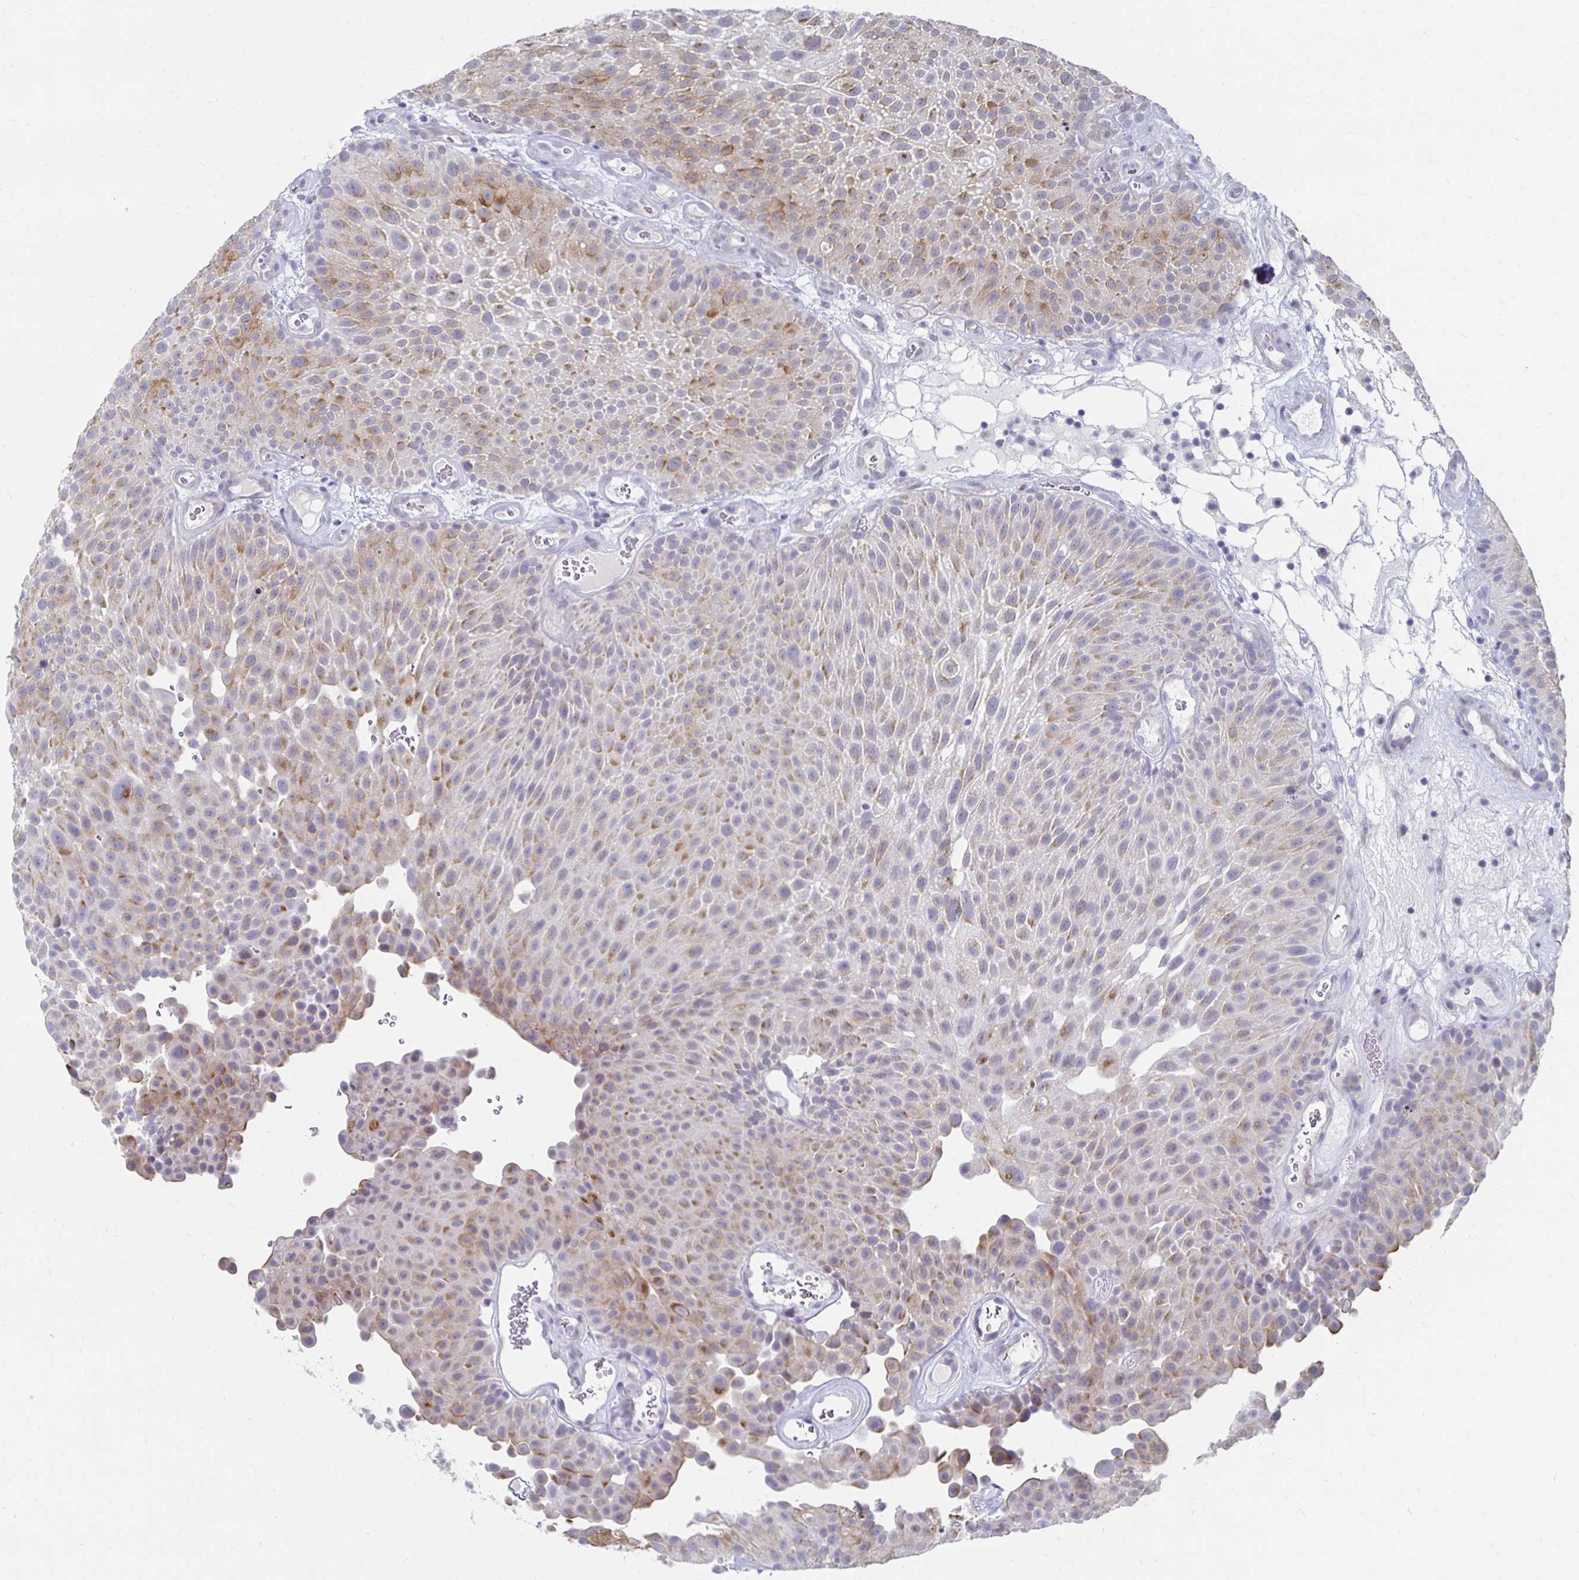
{"staining": {"intensity": "moderate", "quantity": ">75%", "location": "cytoplasmic/membranous"}, "tissue": "urothelial cancer", "cell_type": "Tumor cells", "image_type": "cancer", "snomed": [{"axis": "morphology", "description": "Urothelial carcinoma, Low grade"}, {"axis": "topography", "description": "Urinary bladder"}], "caption": "About >75% of tumor cells in urothelial carcinoma (low-grade) display moderate cytoplasmic/membranous protein positivity as visualized by brown immunohistochemical staining.", "gene": "NOCT", "patient": {"sex": "male", "age": 72}}